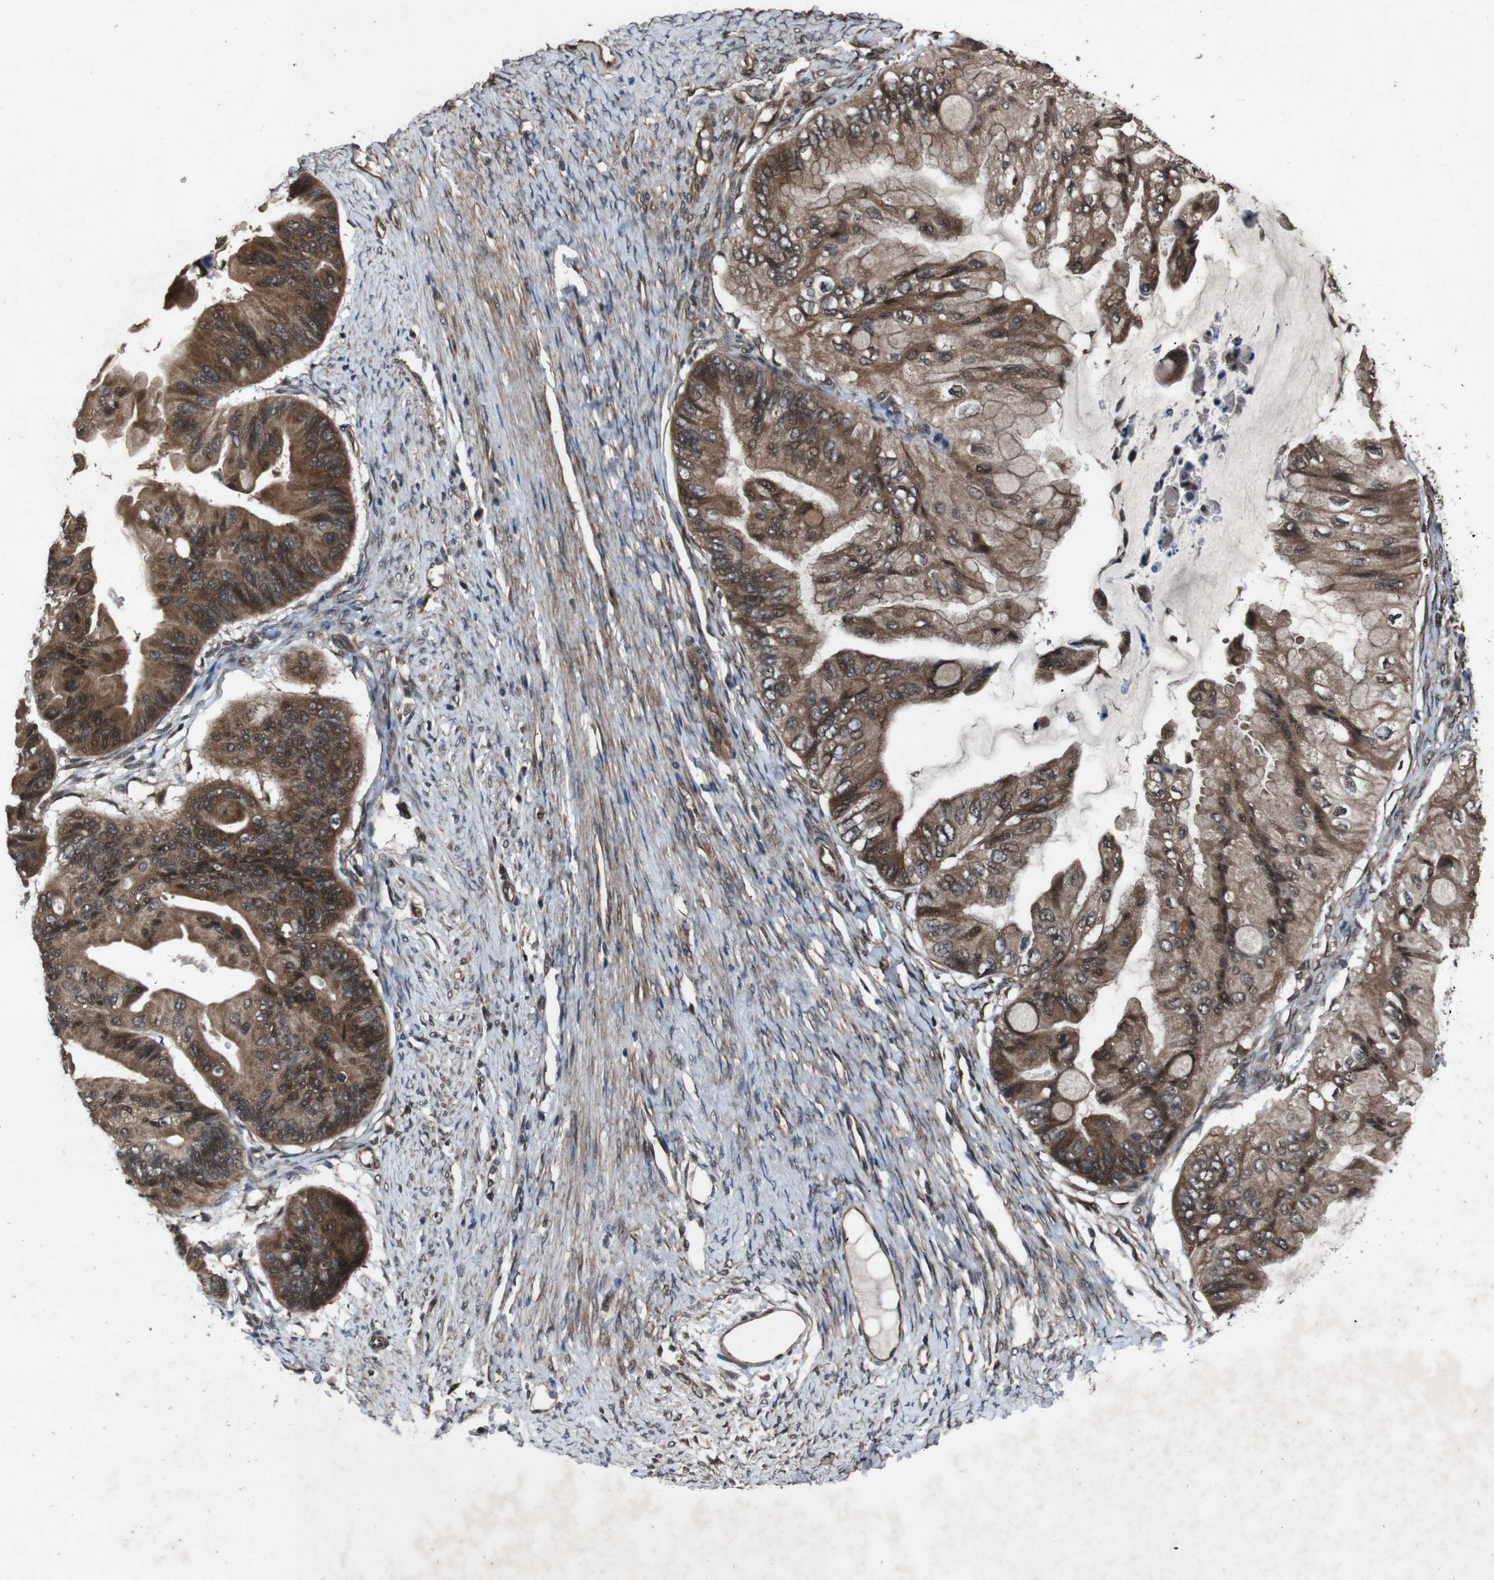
{"staining": {"intensity": "strong", "quantity": ">75%", "location": "cytoplasmic/membranous,nuclear"}, "tissue": "ovarian cancer", "cell_type": "Tumor cells", "image_type": "cancer", "snomed": [{"axis": "morphology", "description": "Cystadenocarcinoma, mucinous, NOS"}, {"axis": "topography", "description": "Ovary"}], "caption": "IHC image of ovarian mucinous cystadenocarcinoma stained for a protein (brown), which demonstrates high levels of strong cytoplasmic/membranous and nuclear positivity in approximately >75% of tumor cells.", "gene": "SOCS1", "patient": {"sex": "female", "age": 61}}